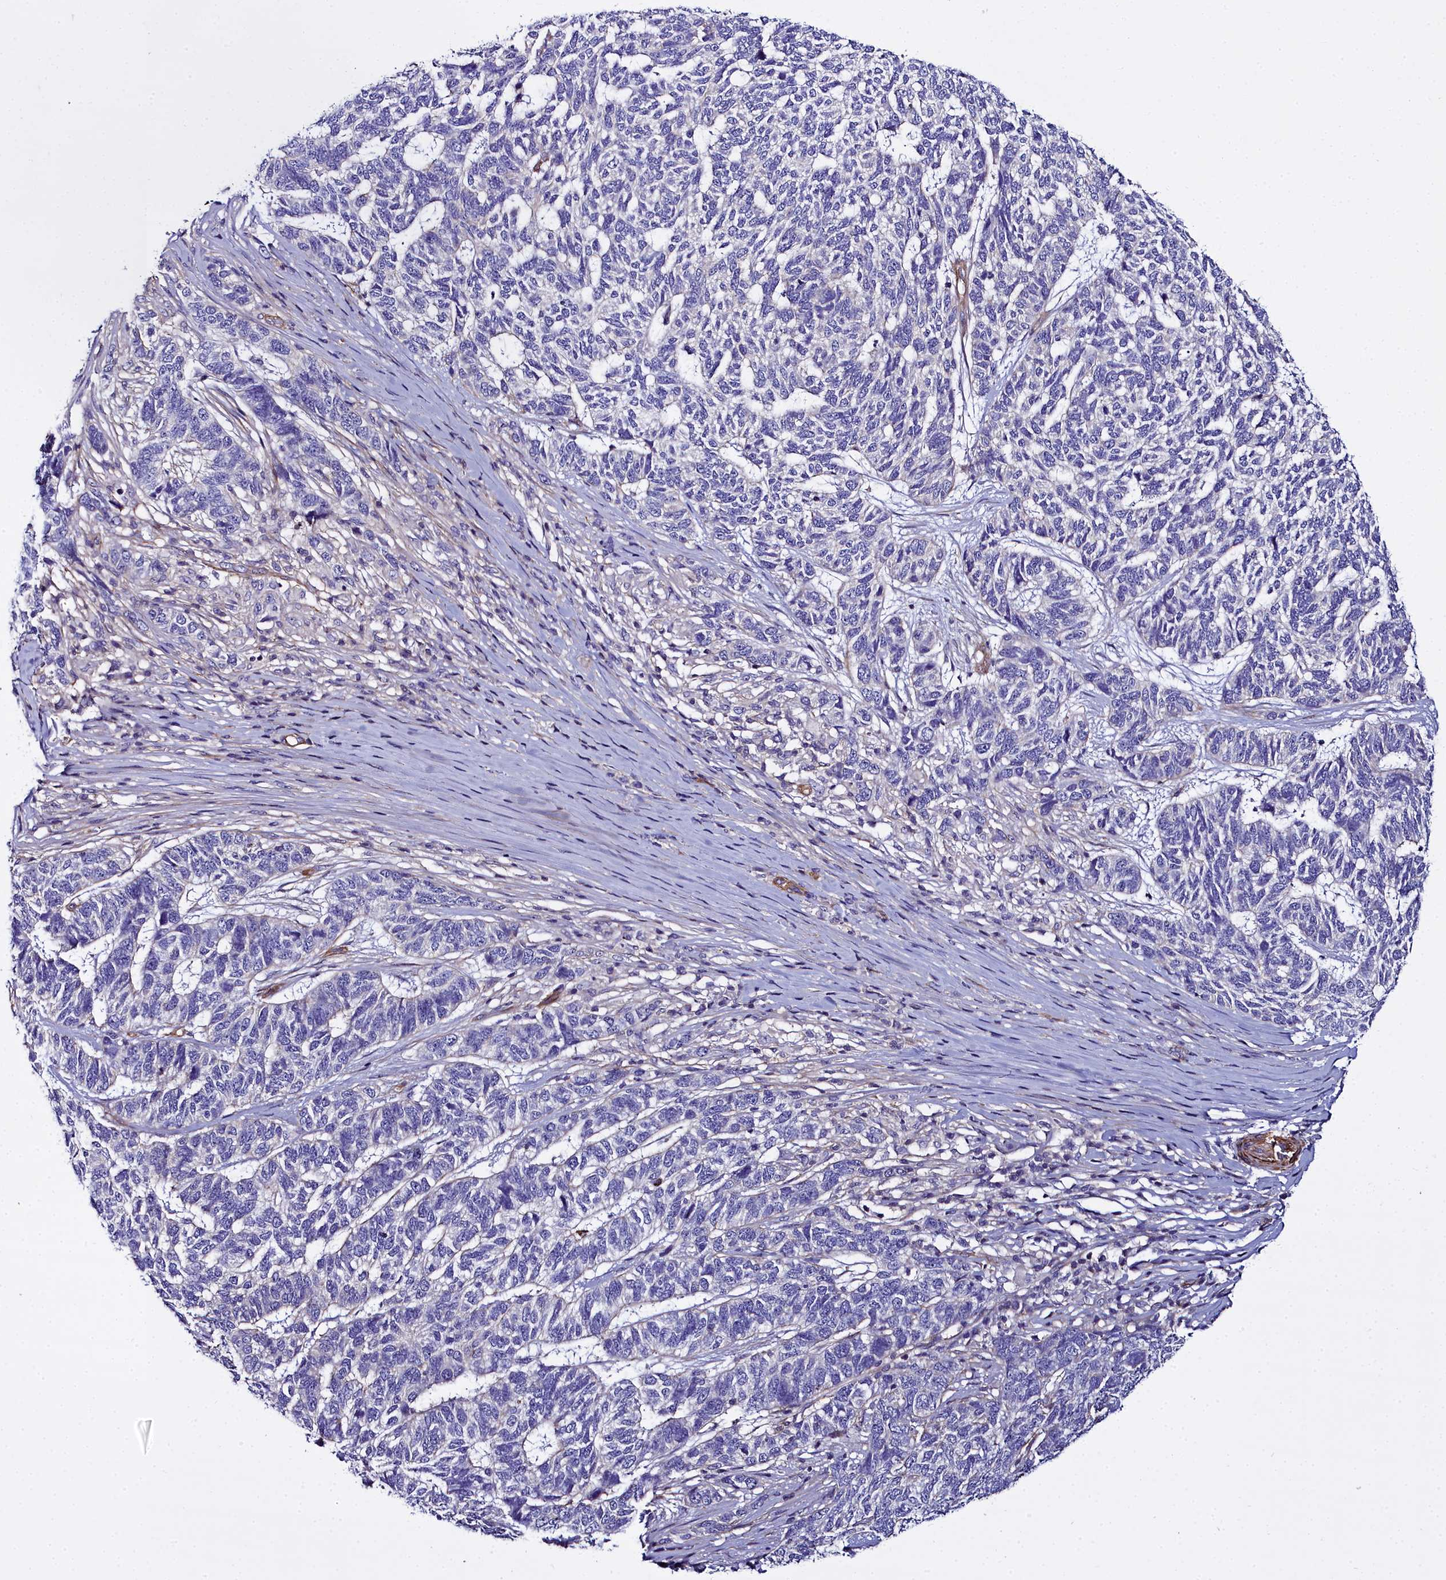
{"staining": {"intensity": "negative", "quantity": "none", "location": "none"}, "tissue": "skin cancer", "cell_type": "Tumor cells", "image_type": "cancer", "snomed": [{"axis": "morphology", "description": "Basal cell carcinoma"}, {"axis": "topography", "description": "Skin"}], "caption": "A high-resolution histopathology image shows immunohistochemistry (IHC) staining of basal cell carcinoma (skin), which displays no significant expression in tumor cells.", "gene": "FADS3", "patient": {"sex": "female", "age": 65}}